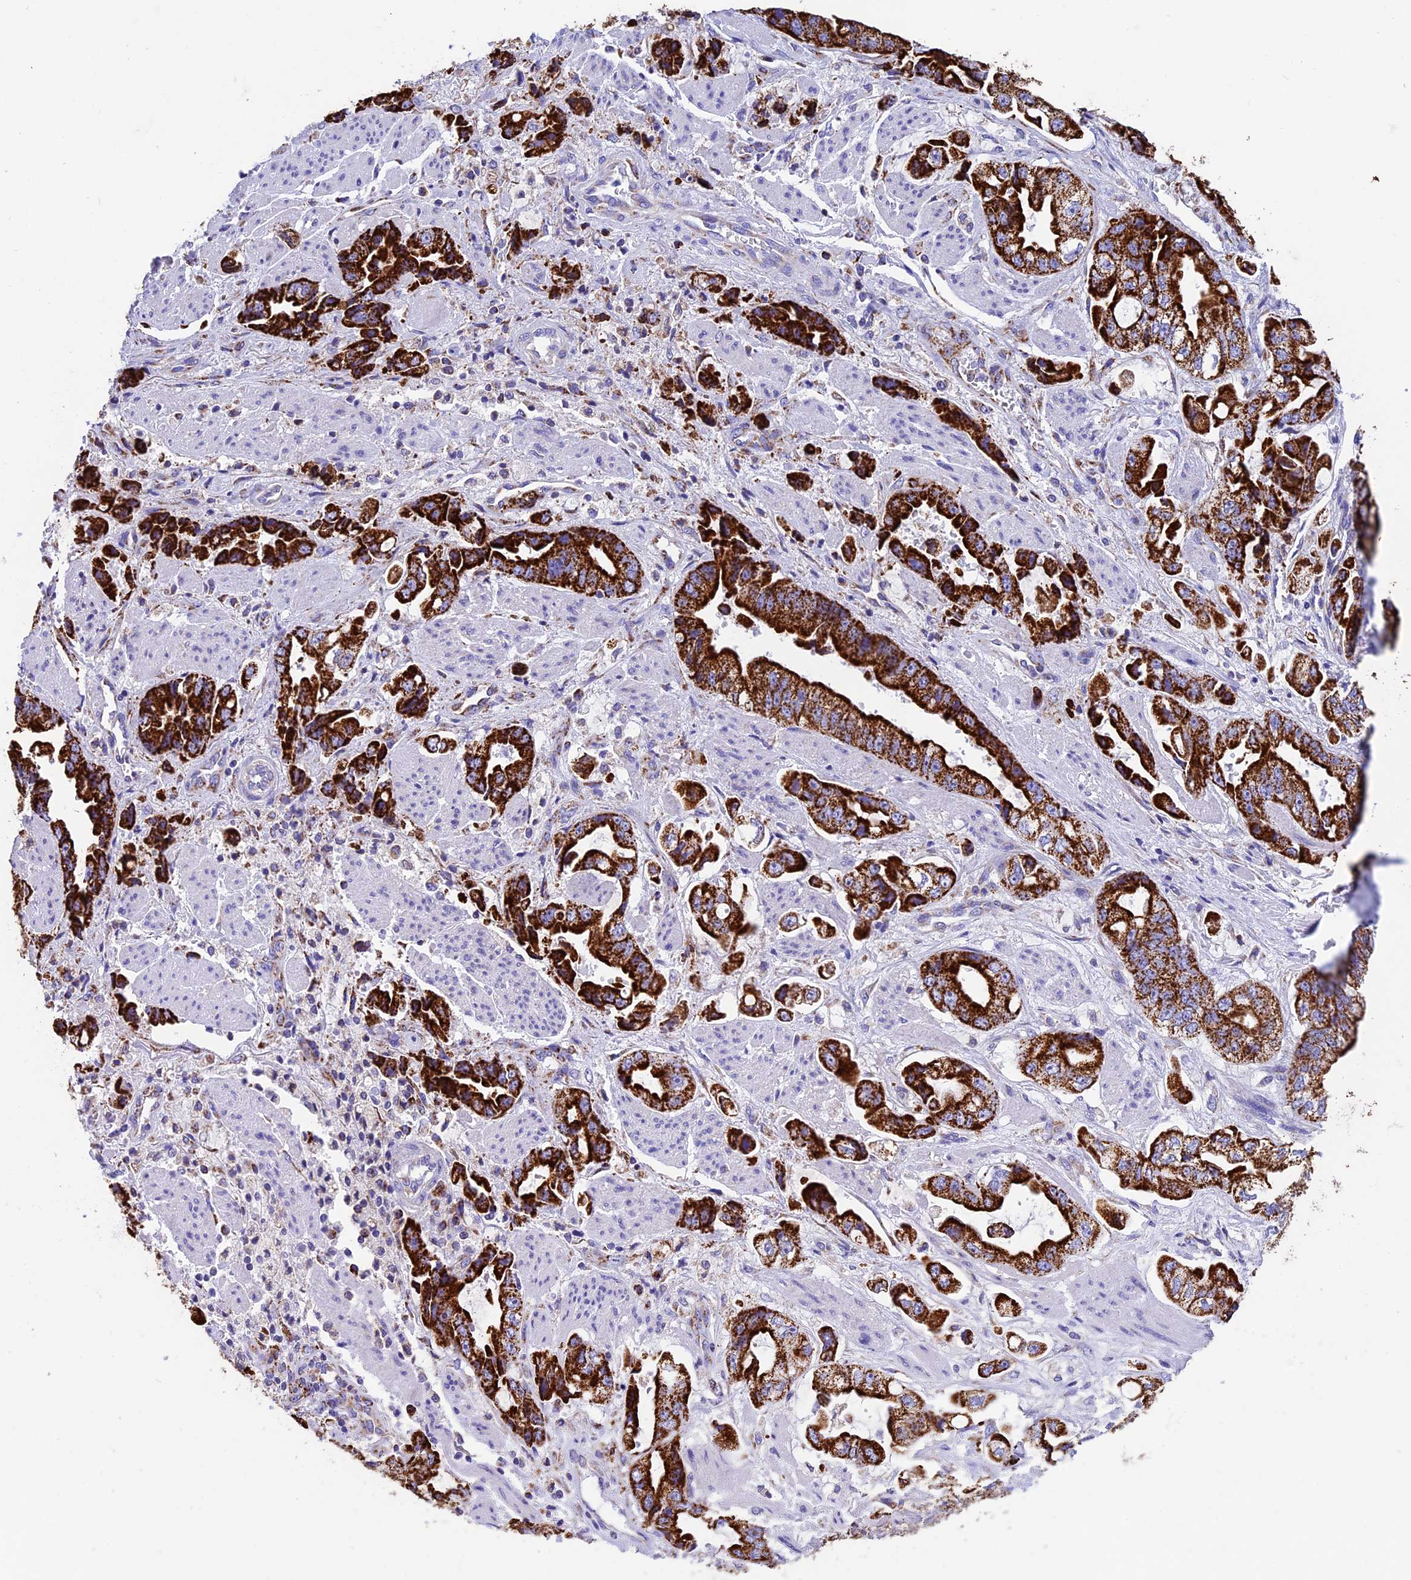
{"staining": {"intensity": "strong", "quantity": ">75%", "location": "cytoplasmic/membranous"}, "tissue": "stomach cancer", "cell_type": "Tumor cells", "image_type": "cancer", "snomed": [{"axis": "morphology", "description": "Adenocarcinoma, NOS"}, {"axis": "topography", "description": "Stomach"}], "caption": "A micrograph of human stomach cancer (adenocarcinoma) stained for a protein displays strong cytoplasmic/membranous brown staining in tumor cells.", "gene": "SLC8B1", "patient": {"sex": "male", "age": 62}}